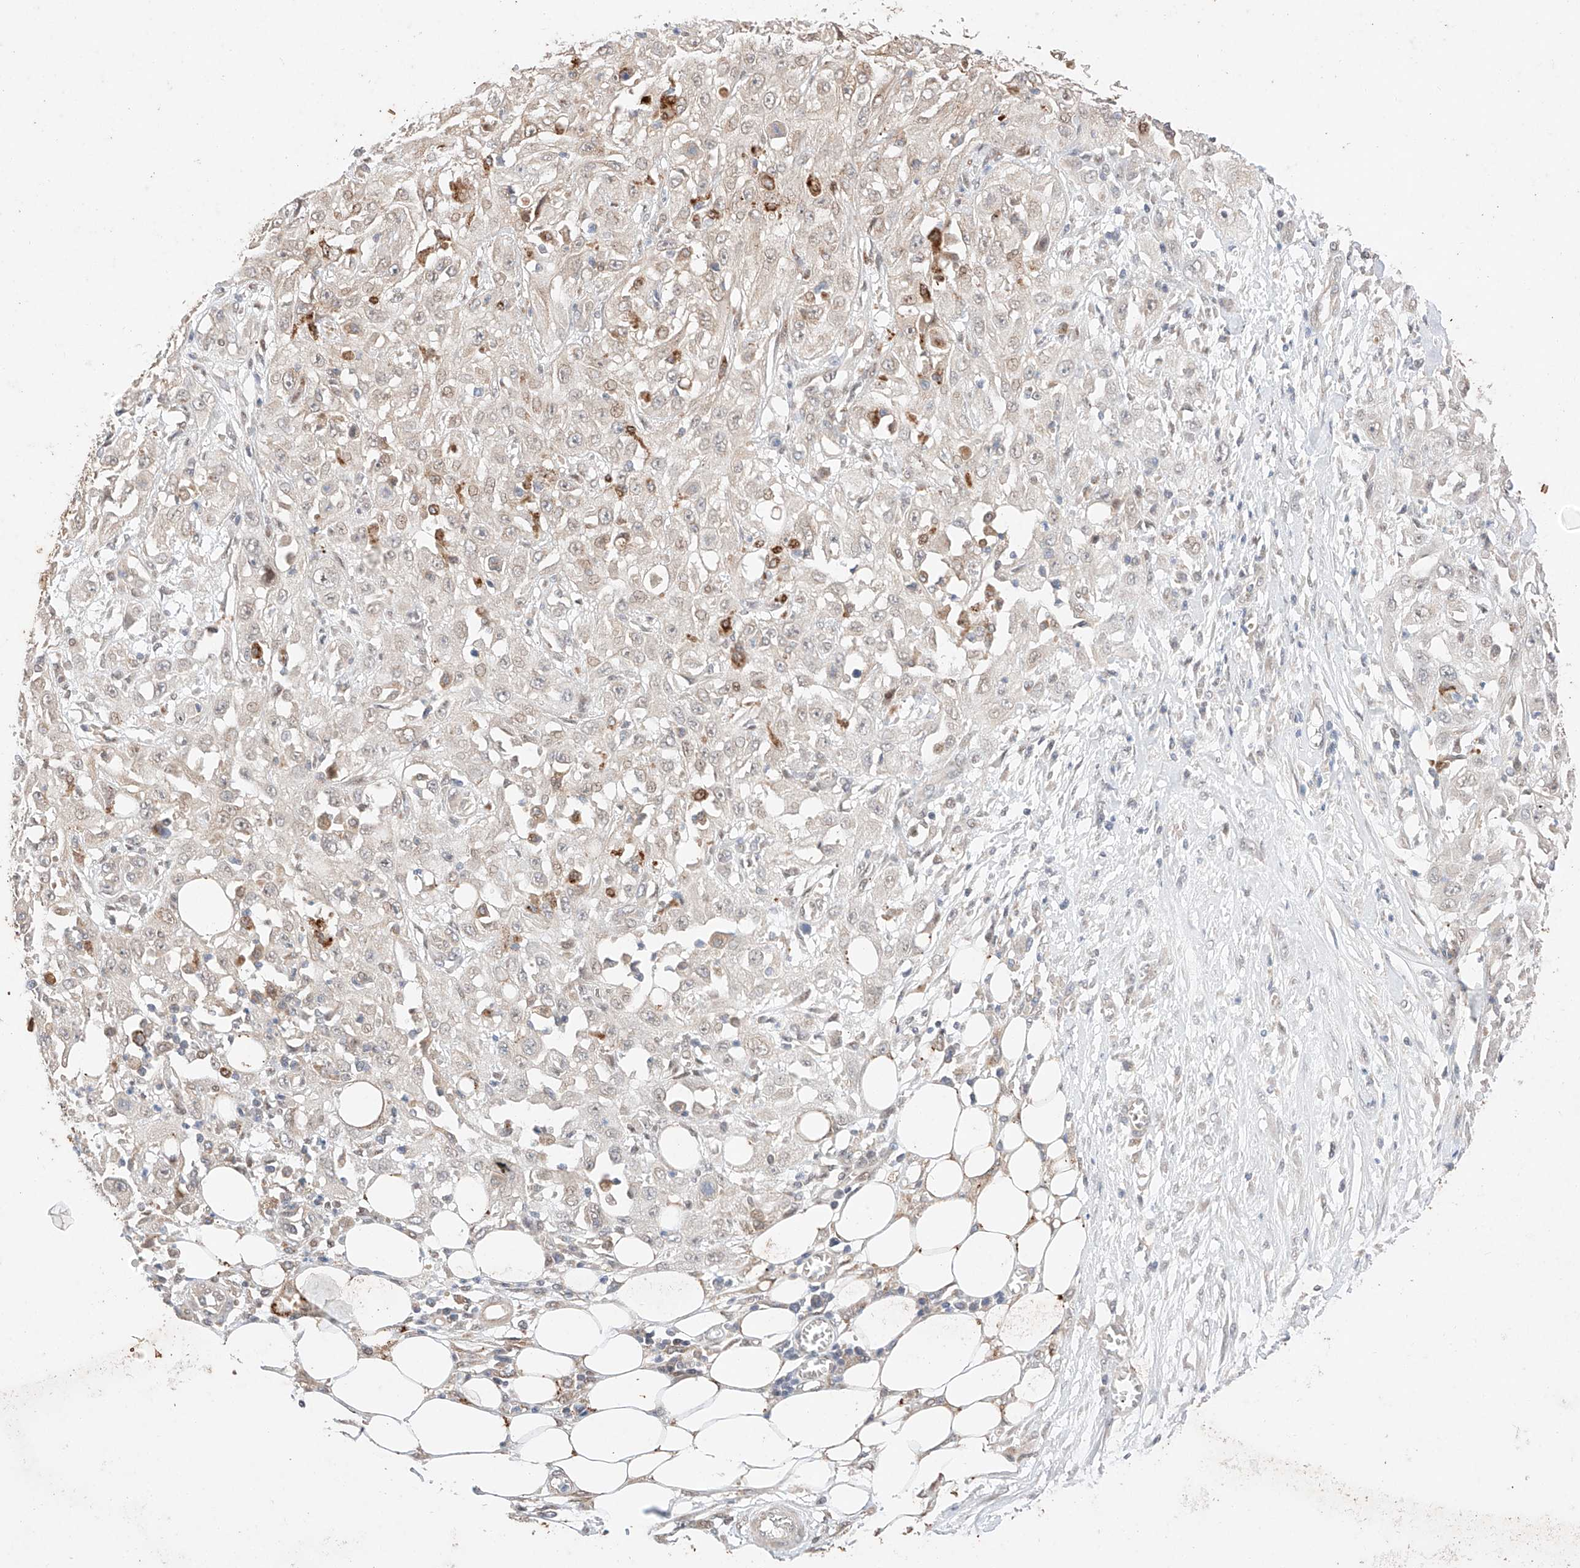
{"staining": {"intensity": "negative", "quantity": "none", "location": "none"}, "tissue": "skin cancer", "cell_type": "Tumor cells", "image_type": "cancer", "snomed": [{"axis": "morphology", "description": "Squamous cell carcinoma, NOS"}, {"axis": "morphology", "description": "Squamous cell carcinoma, metastatic, NOS"}, {"axis": "topography", "description": "Skin"}, {"axis": "topography", "description": "Lymph node"}], "caption": "An image of skin cancer (squamous cell carcinoma) stained for a protein exhibits no brown staining in tumor cells.", "gene": "GCNT1", "patient": {"sex": "male", "age": 75}}